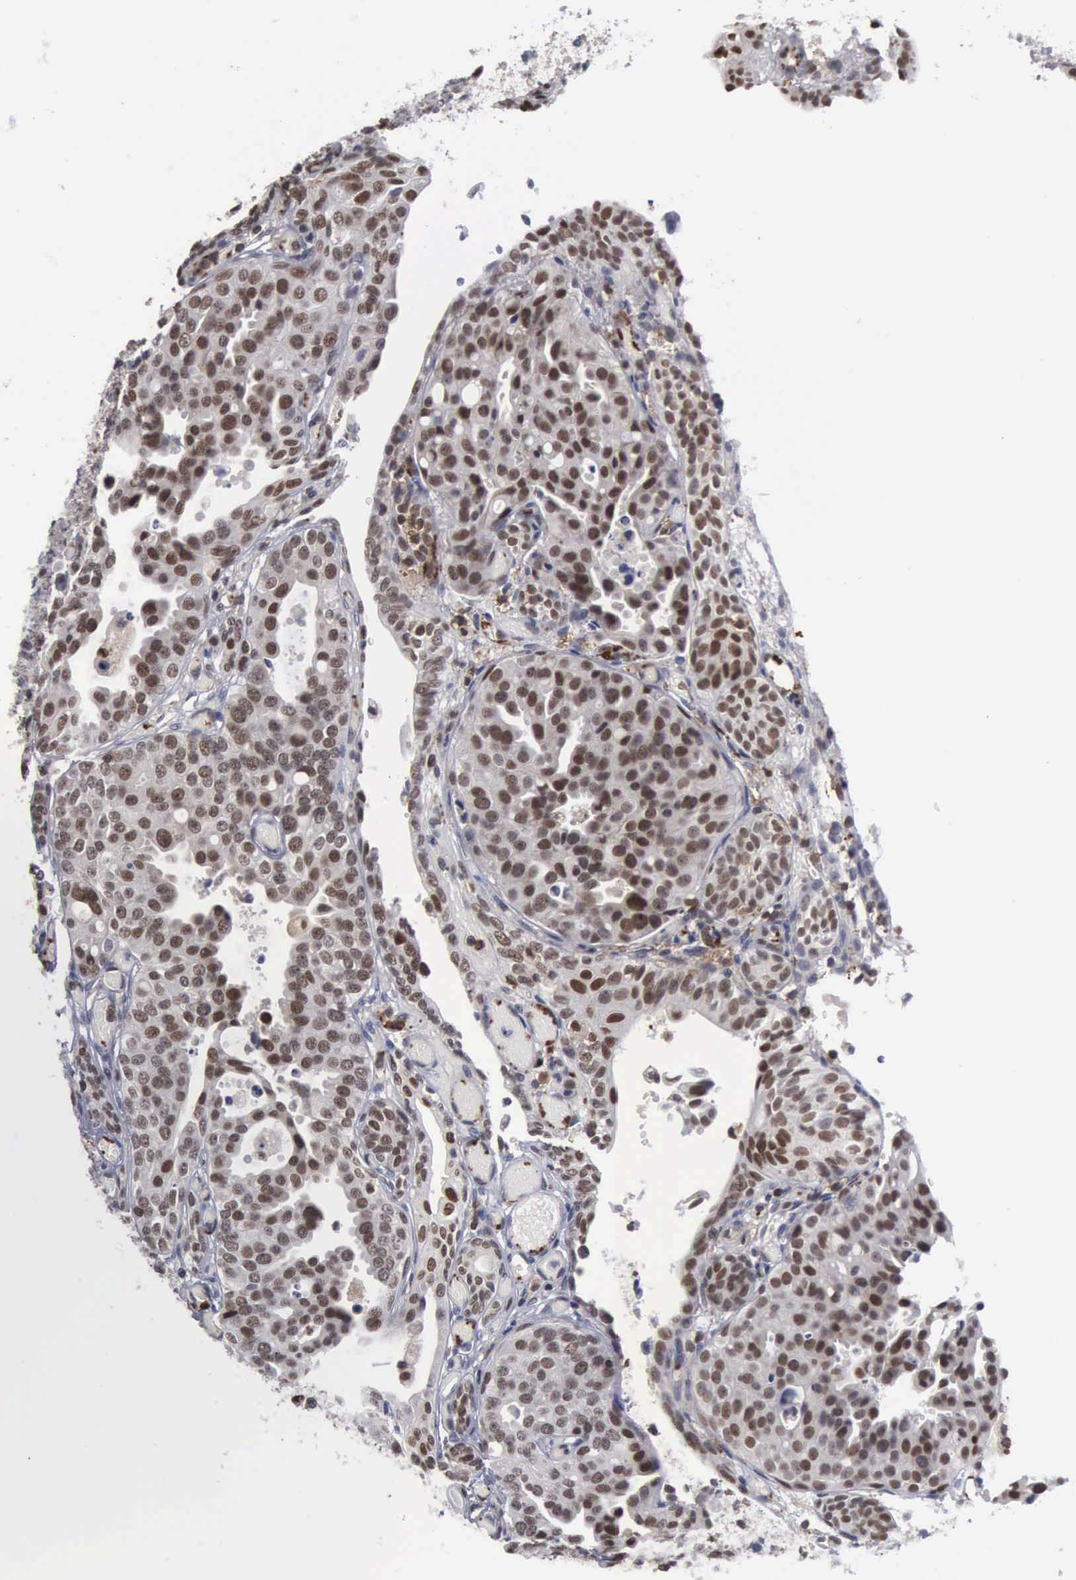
{"staining": {"intensity": "moderate", "quantity": ">75%", "location": "nuclear"}, "tissue": "urothelial cancer", "cell_type": "Tumor cells", "image_type": "cancer", "snomed": [{"axis": "morphology", "description": "Urothelial carcinoma, High grade"}, {"axis": "topography", "description": "Urinary bladder"}], "caption": "Protein expression analysis of human urothelial cancer reveals moderate nuclear staining in approximately >75% of tumor cells.", "gene": "TRMT5", "patient": {"sex": "male", "age": 78}}